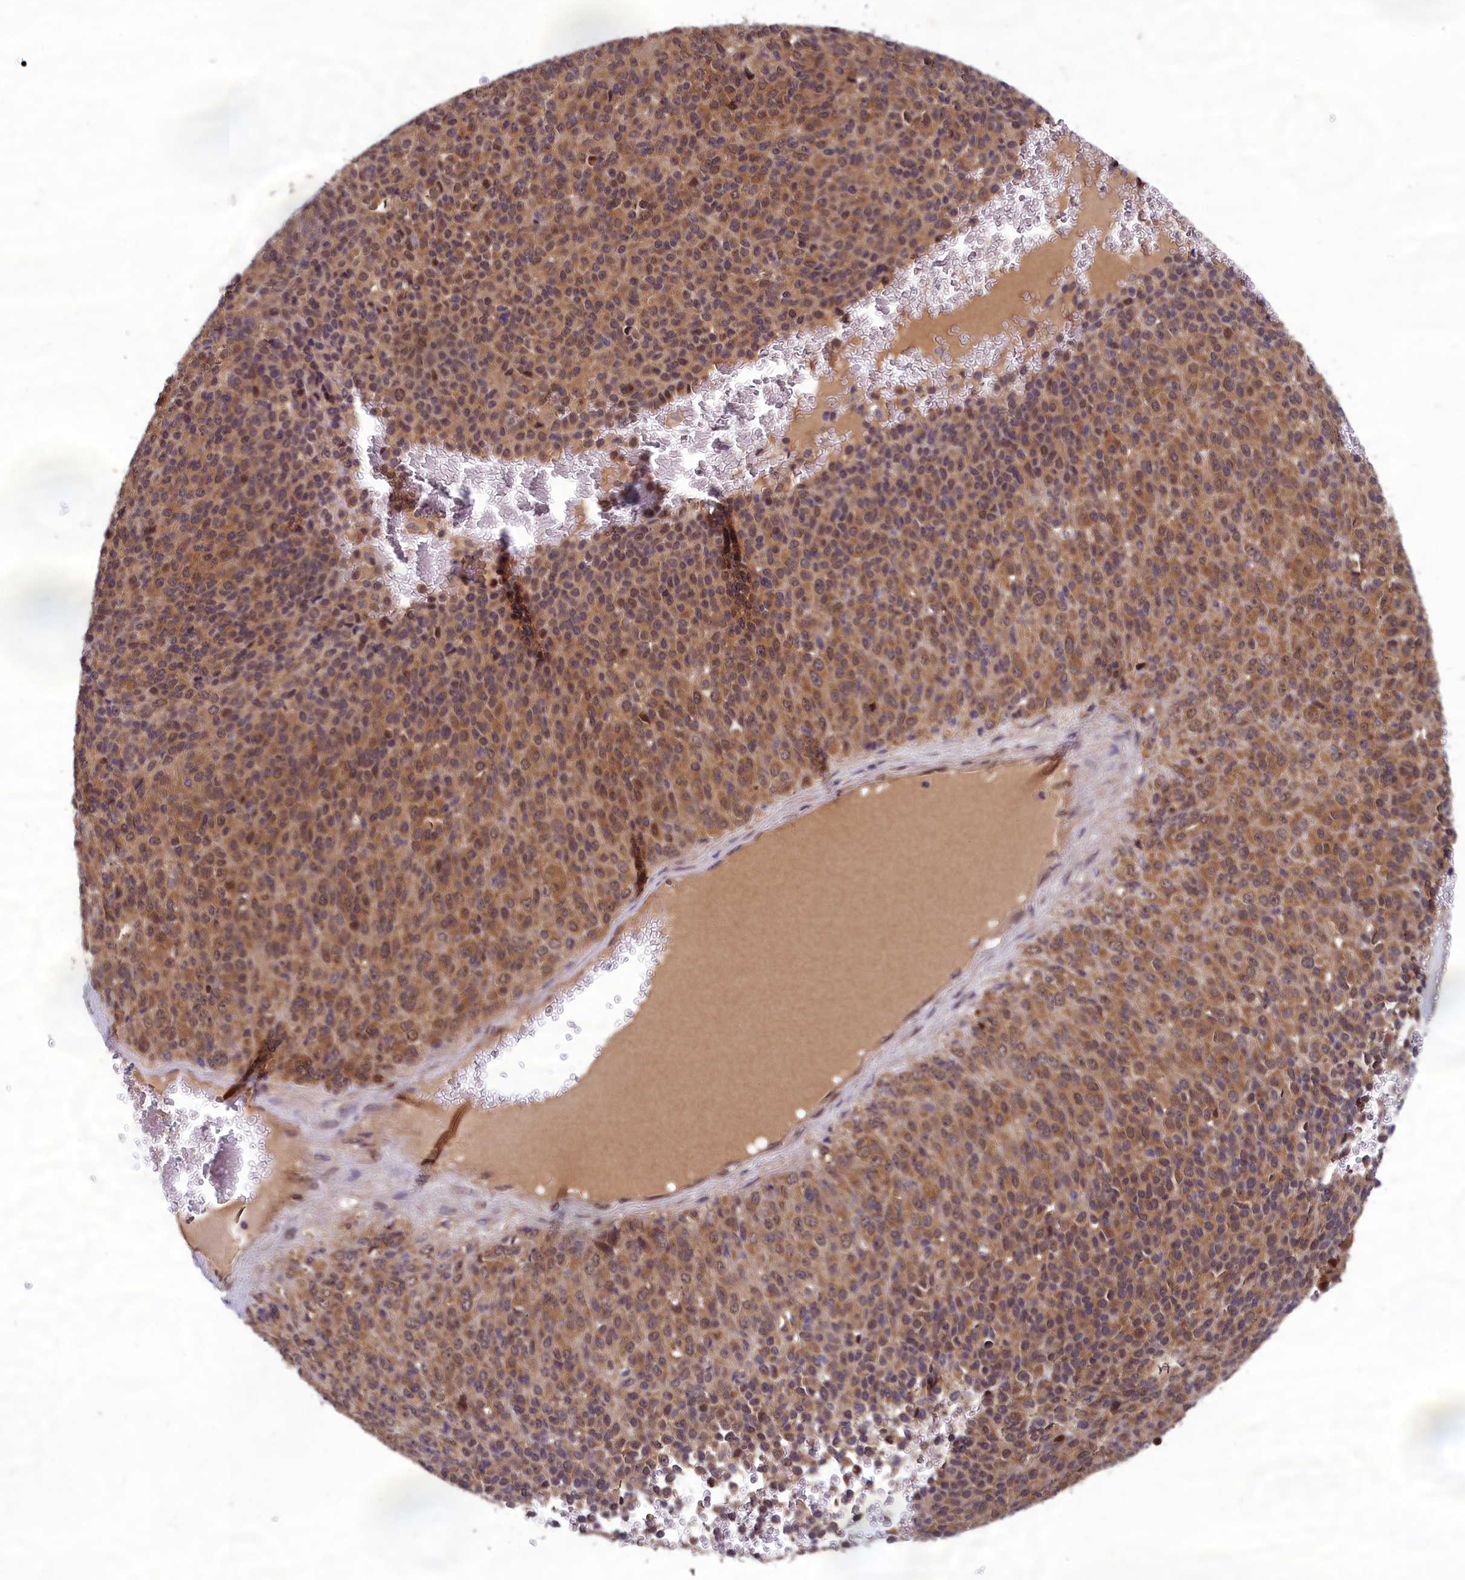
{"staining": {"intensity": "moderate", "quantity": ">75%", "location": "cytoplasmic/membranous"}, "tissue": "melanoma", "cell_type": "Tumor cells", "image_type": "cancer", "snomed": [{"axis": "morphology", "description": "Malignant melanoma, Metastatic site"}, {"axis": "topography", "description": "Brain"}], "caption": "About >75% of tumor cells in malignant melanoma (metastatic site) demonstrate moderate cytoplasmic/membranous protein staining as visualized by brown immunohistochemical staining.", "gene": "CCDC15", "patient": {"sex": "female", "age": 56}}